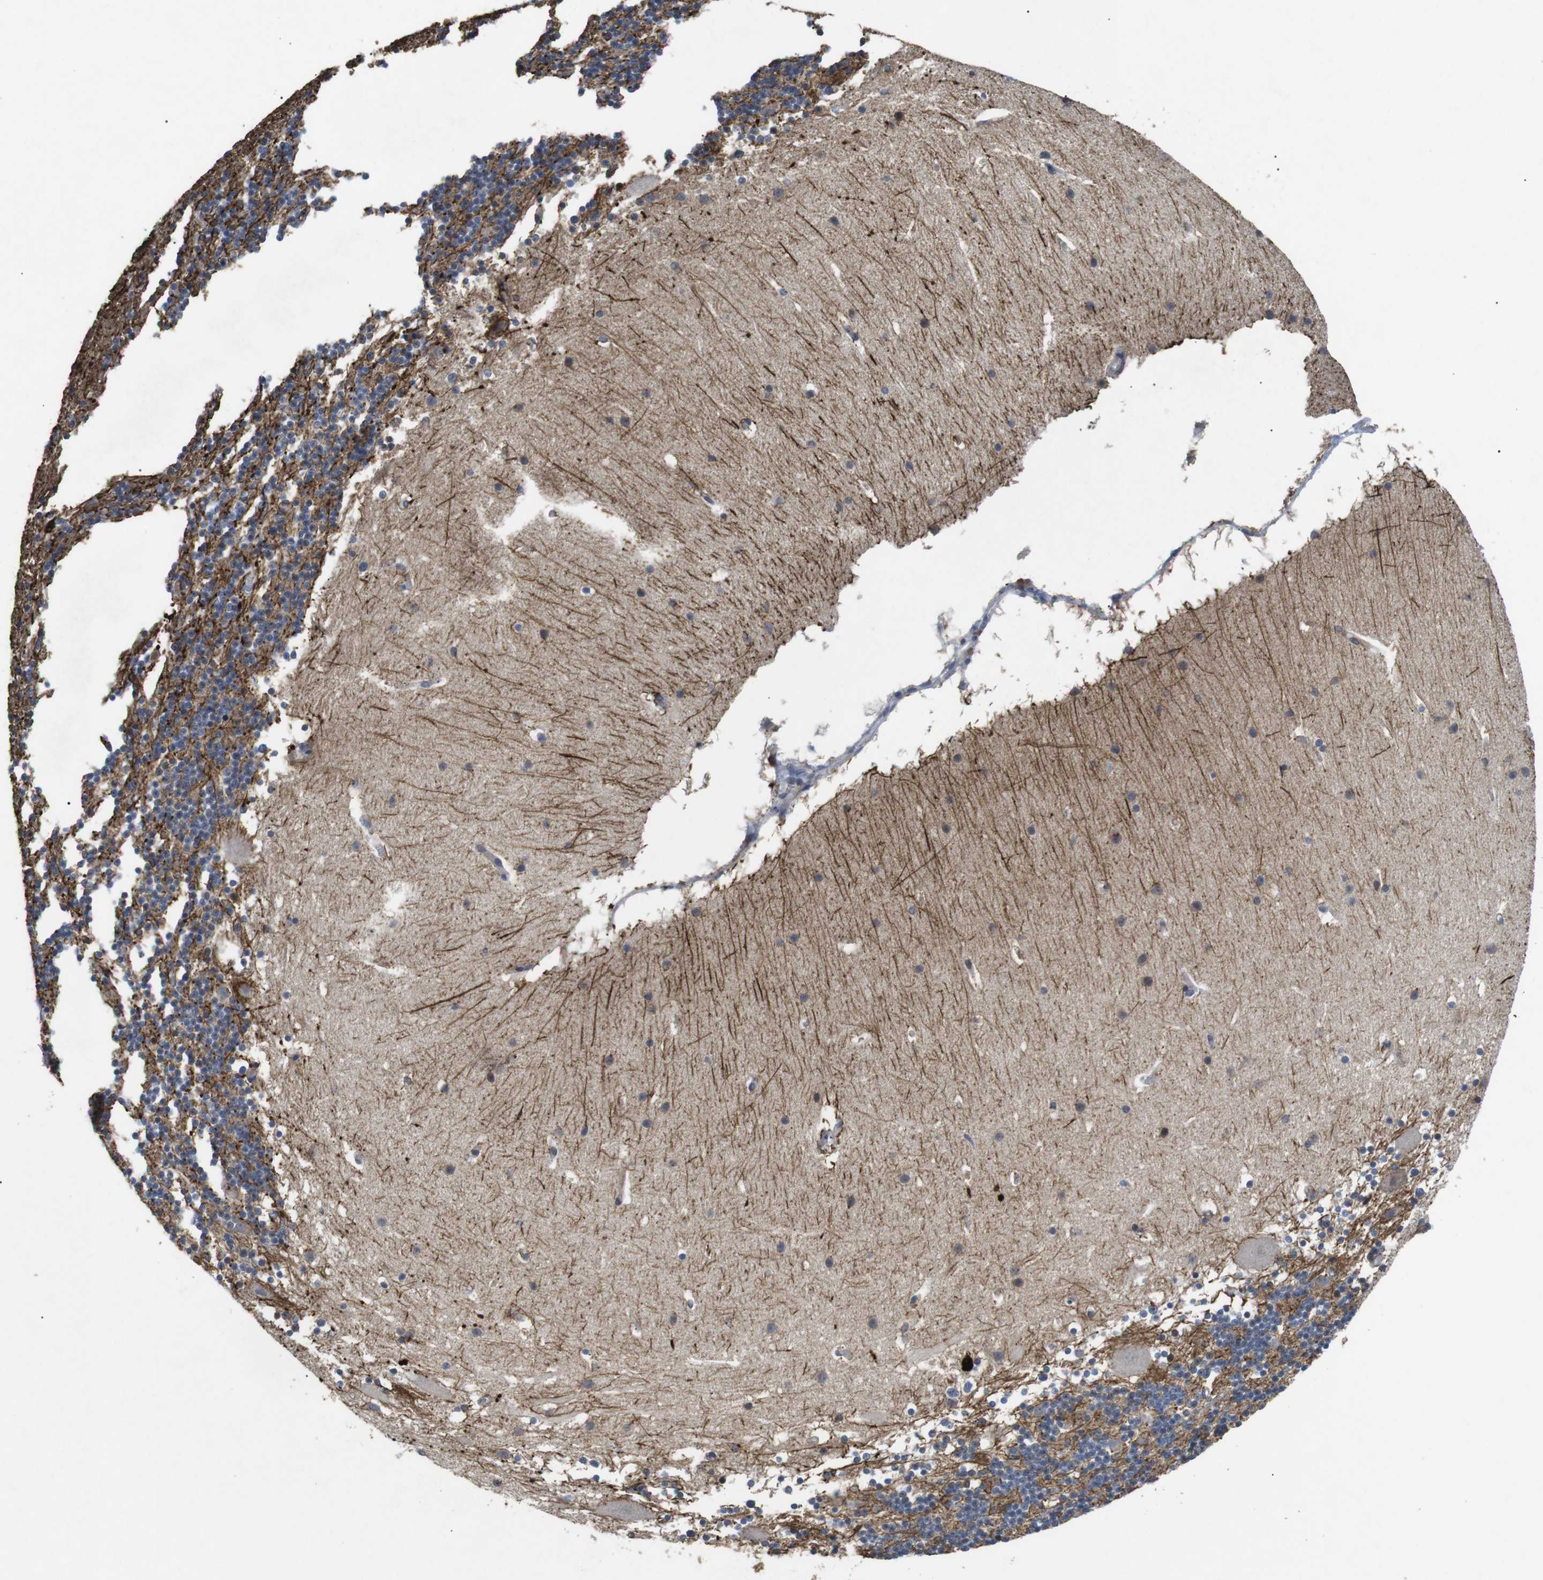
{"staining": {"intensity": "moderate", "quantity": ">75%", "location": "cytoplasmic/membranous"}, "tissue": "cerebellum", "cell_type": "Cells in granular layer", "image_type": "normal", "snomed": [{"axis": "morphology", "description": "Normal tissue, NOS"}, {"axis": "topography", "description": "Cerebellum"}], "caption": "Immunohistochemical staining of benign cerebellum shows medium levels of moderate cytoplasmic/membranous staining in about >75% of cells in granular layer.", "gene": "NECTIN1", "patient": {"sex": "male", "age": 45}}